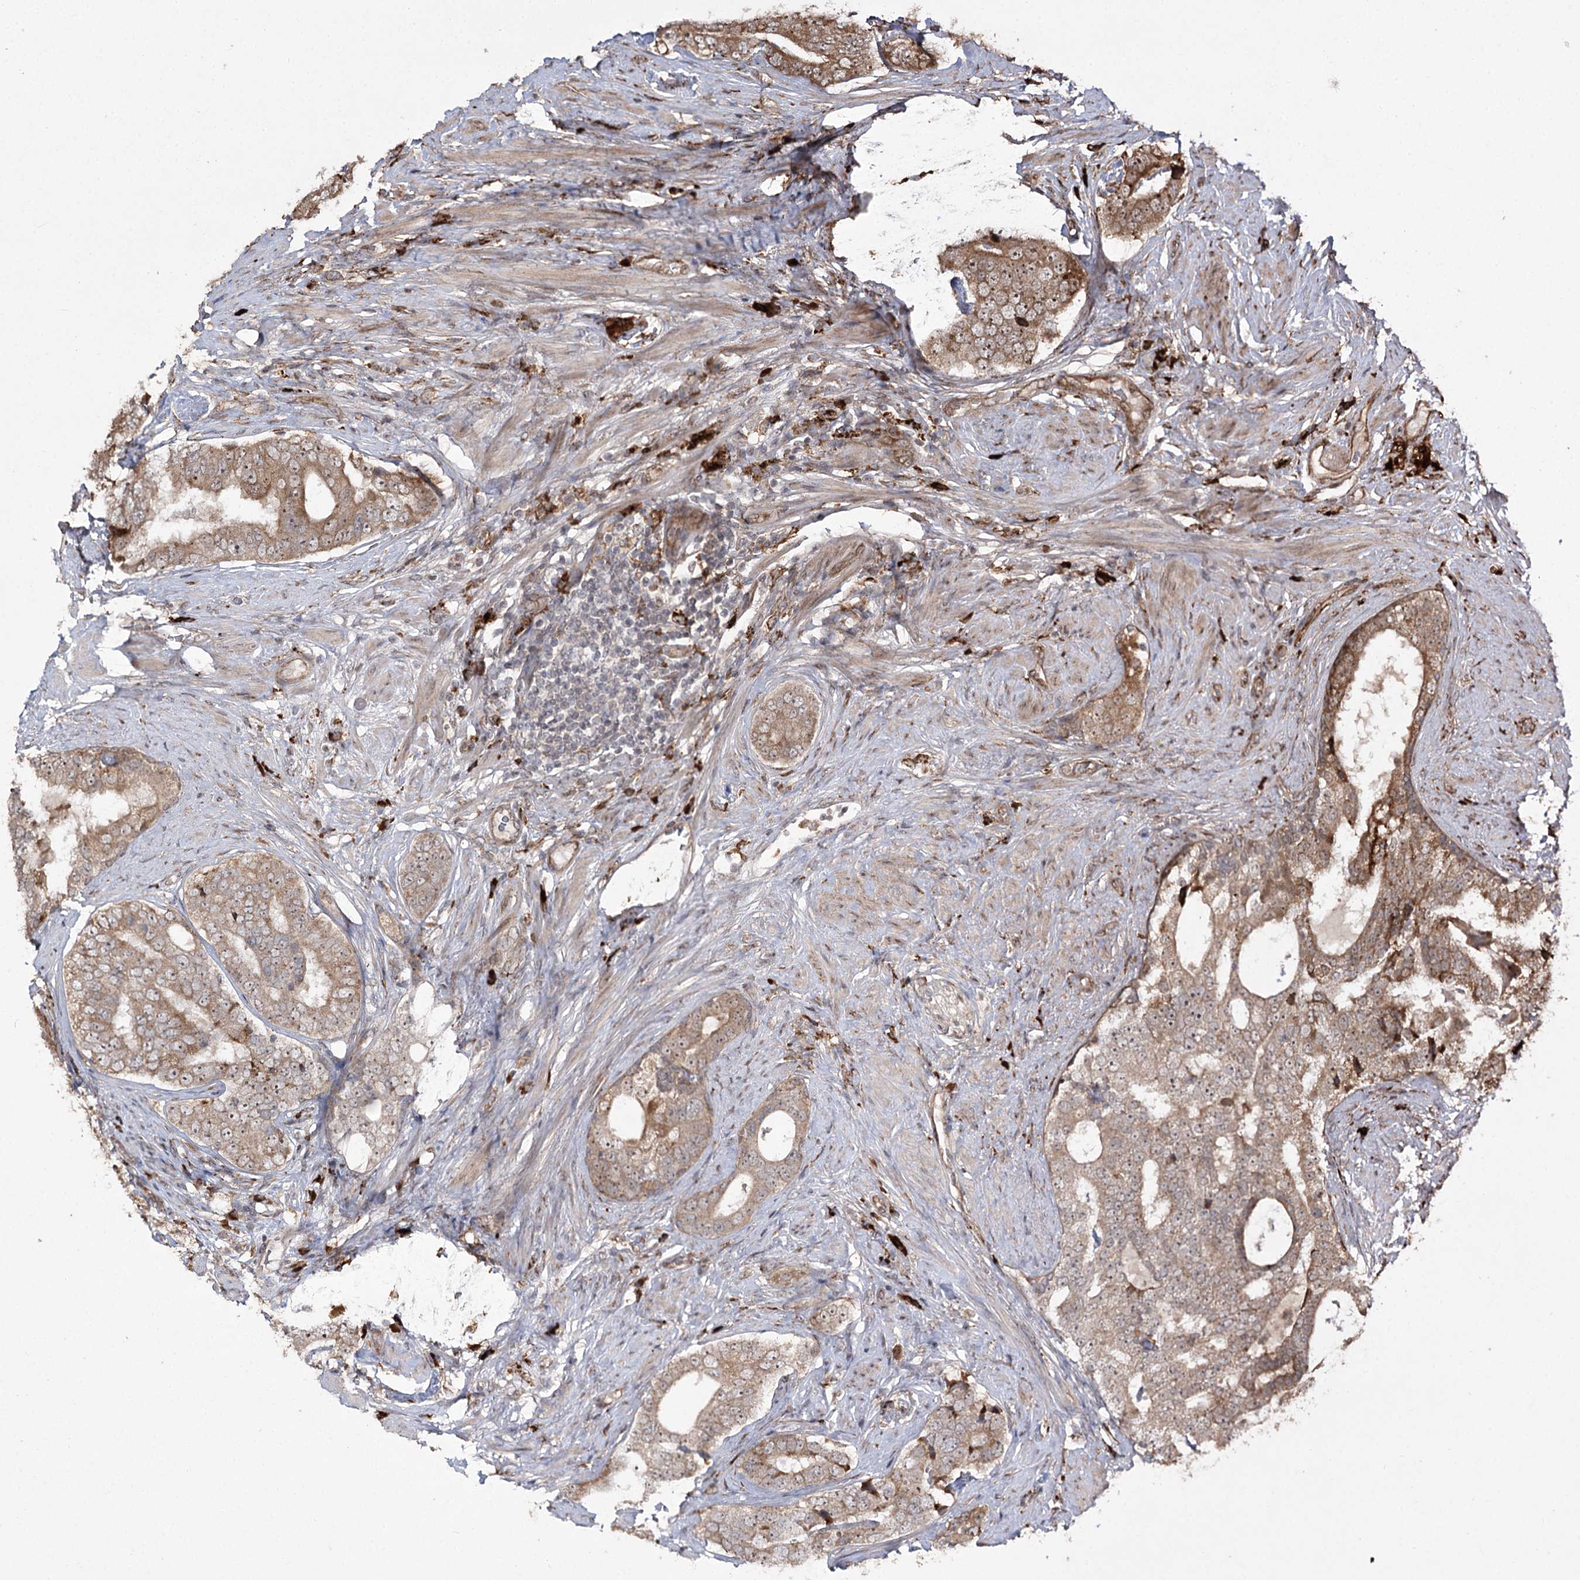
{"staining": {"intensity": "moderate", "quantity": ">75%", "location": "cytoplasmic/membranous,nuclear"}, "tissue": "prostate cancer", "cell_type": "Tumor cells", "image_type": "cancer", "snomed": [{"axis": "morphology", "description": "Adenocarcinoma, High grade"}, {"axis": "topography", "description": "Prostate"}], "caption": "Prostate adenocarcinoma (high-grade) stained for a protein exhibits moderate cytoplasmic/membranous and nuclear positivity in tumor cells. The protein is stained brown, and the nuclei are stained in blue (DAB (3,3'-diaminobenzidine) IHC with brightfield microscopy, high magnification).", "gene": "FANCL", "patient": {"sex": "male", "age": 56}}